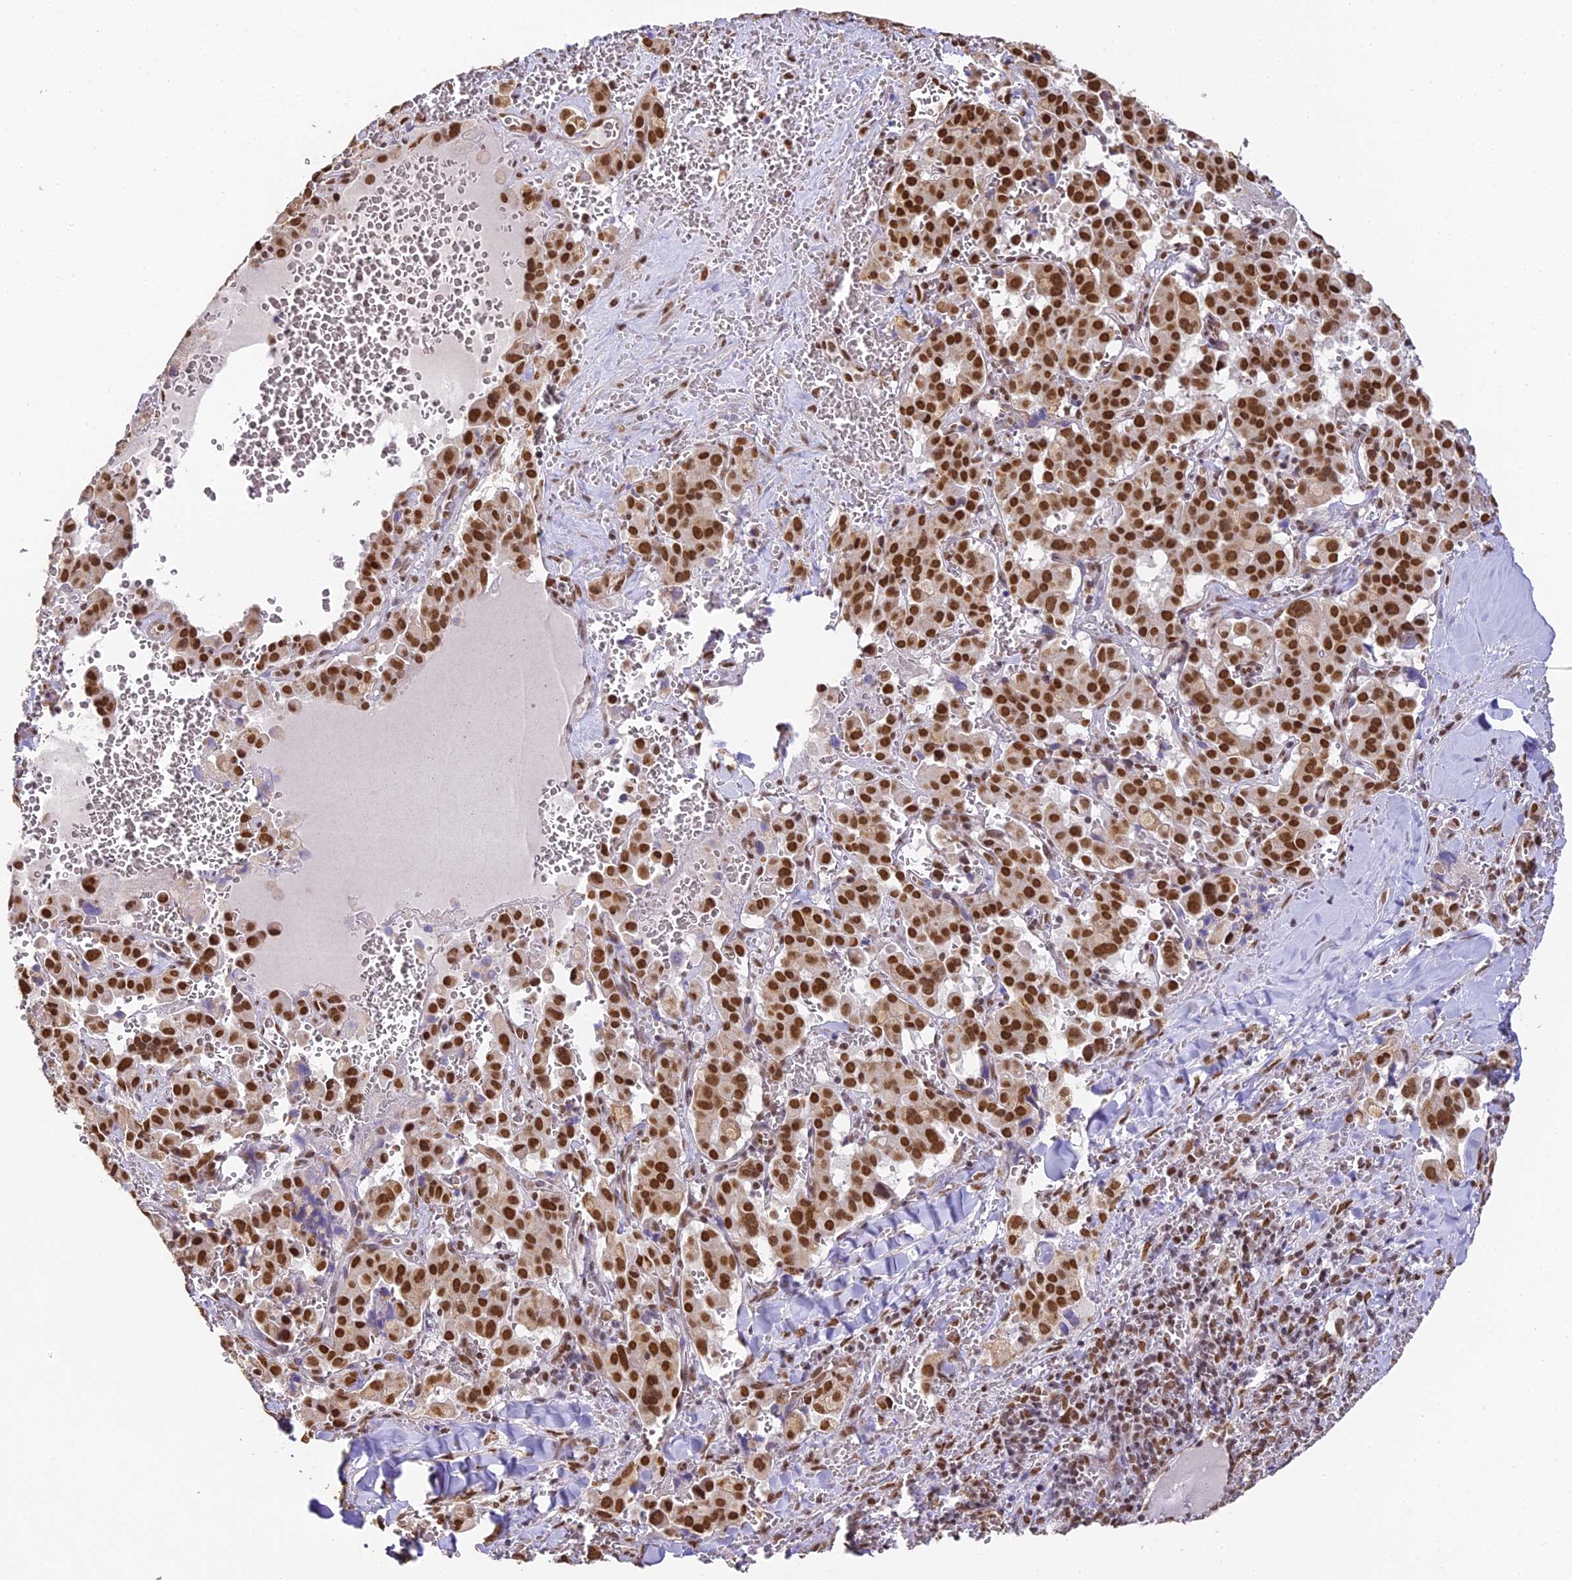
{"staining": {"intensity": "strong", "quantity": ">75%", "location": "nuclear"}, "tissue": "pancreatic cancer", "cell_type": "Tumor cells", "image_type": "cancer", "snomed": [{"axis": "morphology", "description": "Adenocarcinoma, NOS"}, {"axis": "topography", "description": "Pancreas"}], "caption": "An IHC histopathology image of neoplastic tissue is shown. Protein staining in brown labels strong nuclear positivity in pancreatic adenocarcinoma within tumor cells. (IHC, brightfield microscopy, high magnification).", "gene": "HNRNPA1", "patient": {"sex": "male", "age": 65}}